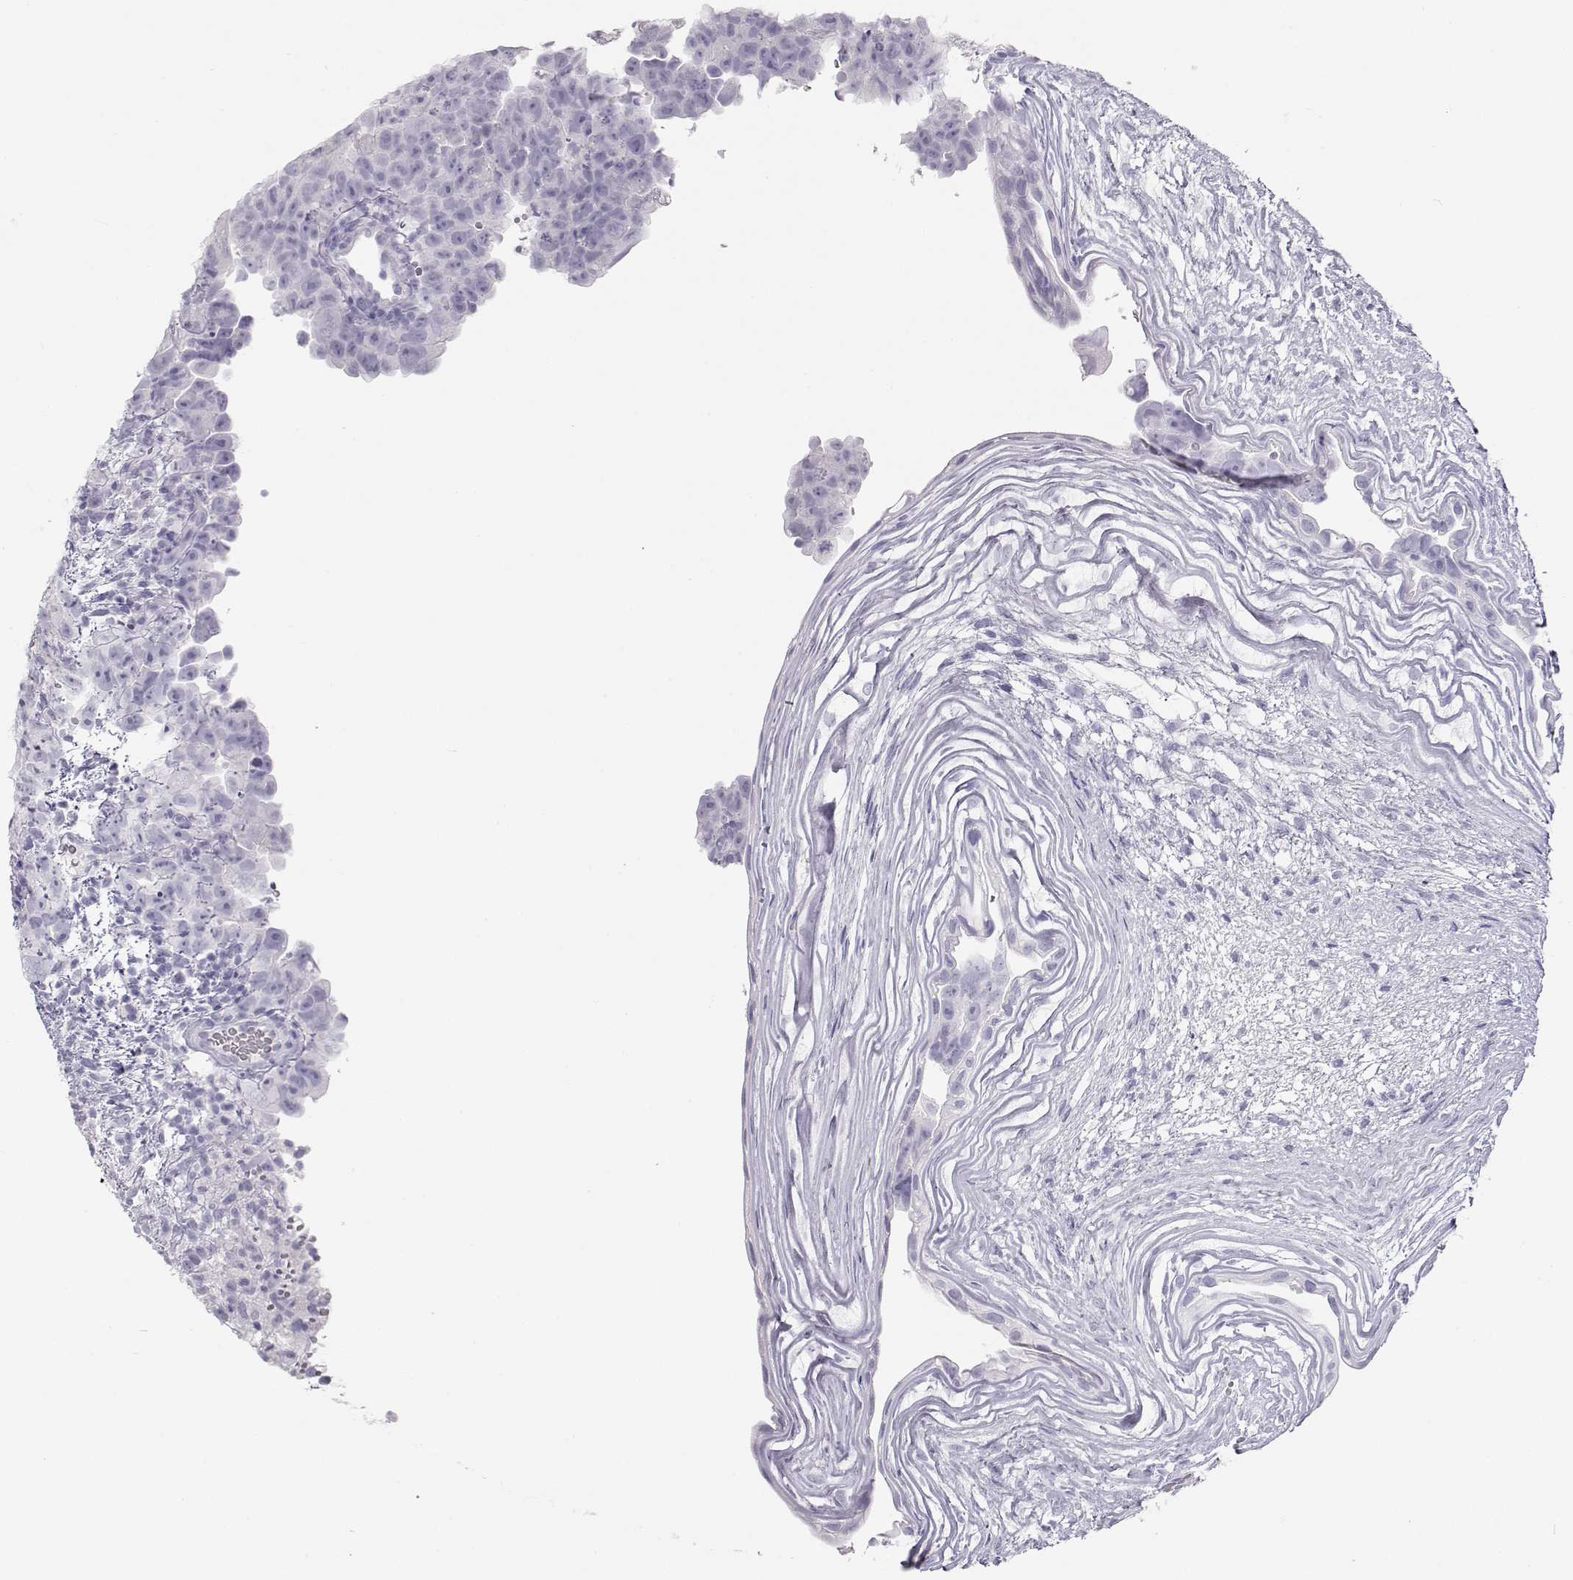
{"staining": {"intensity": "negative", "quantity": "none", "location": "none"}, "tissue": "testis cancer", "cell_type": "Tumor cells", "image_type": "cancer", "snomed": [{"axis": "morphology", "description": "Normal tissue, NOS"}, {"axis": "morphology", "description": "Carcinoma, Embryonal, NOS"}, {"axis": "topography", "description": "Testis"}, {"axis": "topography", "description": "Epididymis"}], "caption": "DAB immunohistochemical staining of human testis cancer exhibits no significant staining in tumor cells.", "gene": "TKTL1", "patient": {"sex": "male", "age": 24}}